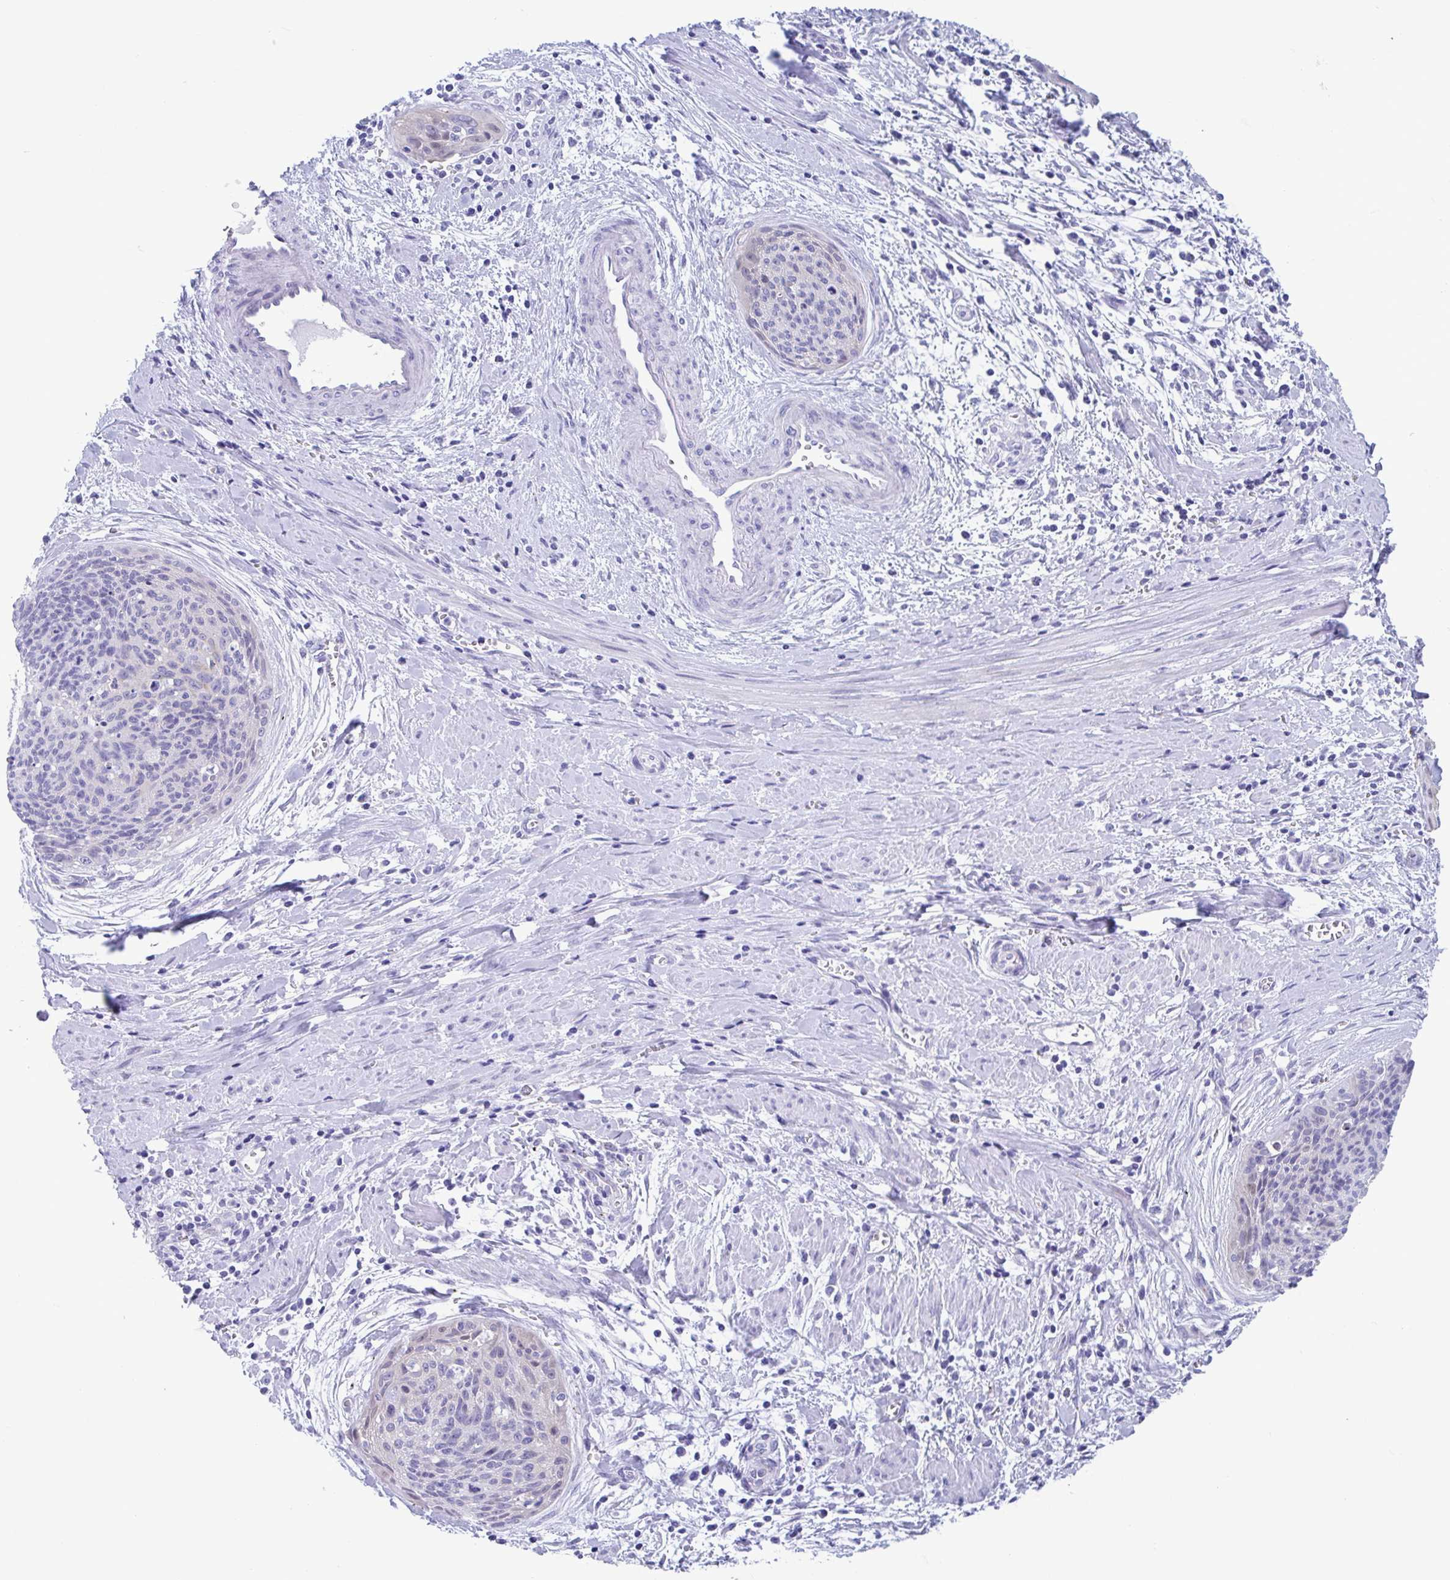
{"staining": {"intensity": "negative", "quantity": "none", "location": "none"}, "tissue": "cervical cancer", "cell_type": "Tumor cells", "image_type": "cancer", "snomed": [{"axis": "morphology", "description": "Squamous cell carcinoma, NOS"}, {"axis": "topography", "description": "Cervix"}], "caption": "Protein analysis of cervical cancer (squamous cell carcinoma) displays no significant staining in tumor cells. (DAB immunohistochemistry visualized using brightfield microscopy, high magnification).", "gene": "TTC30B", "patient": {"sex": "female", "age": 55}}